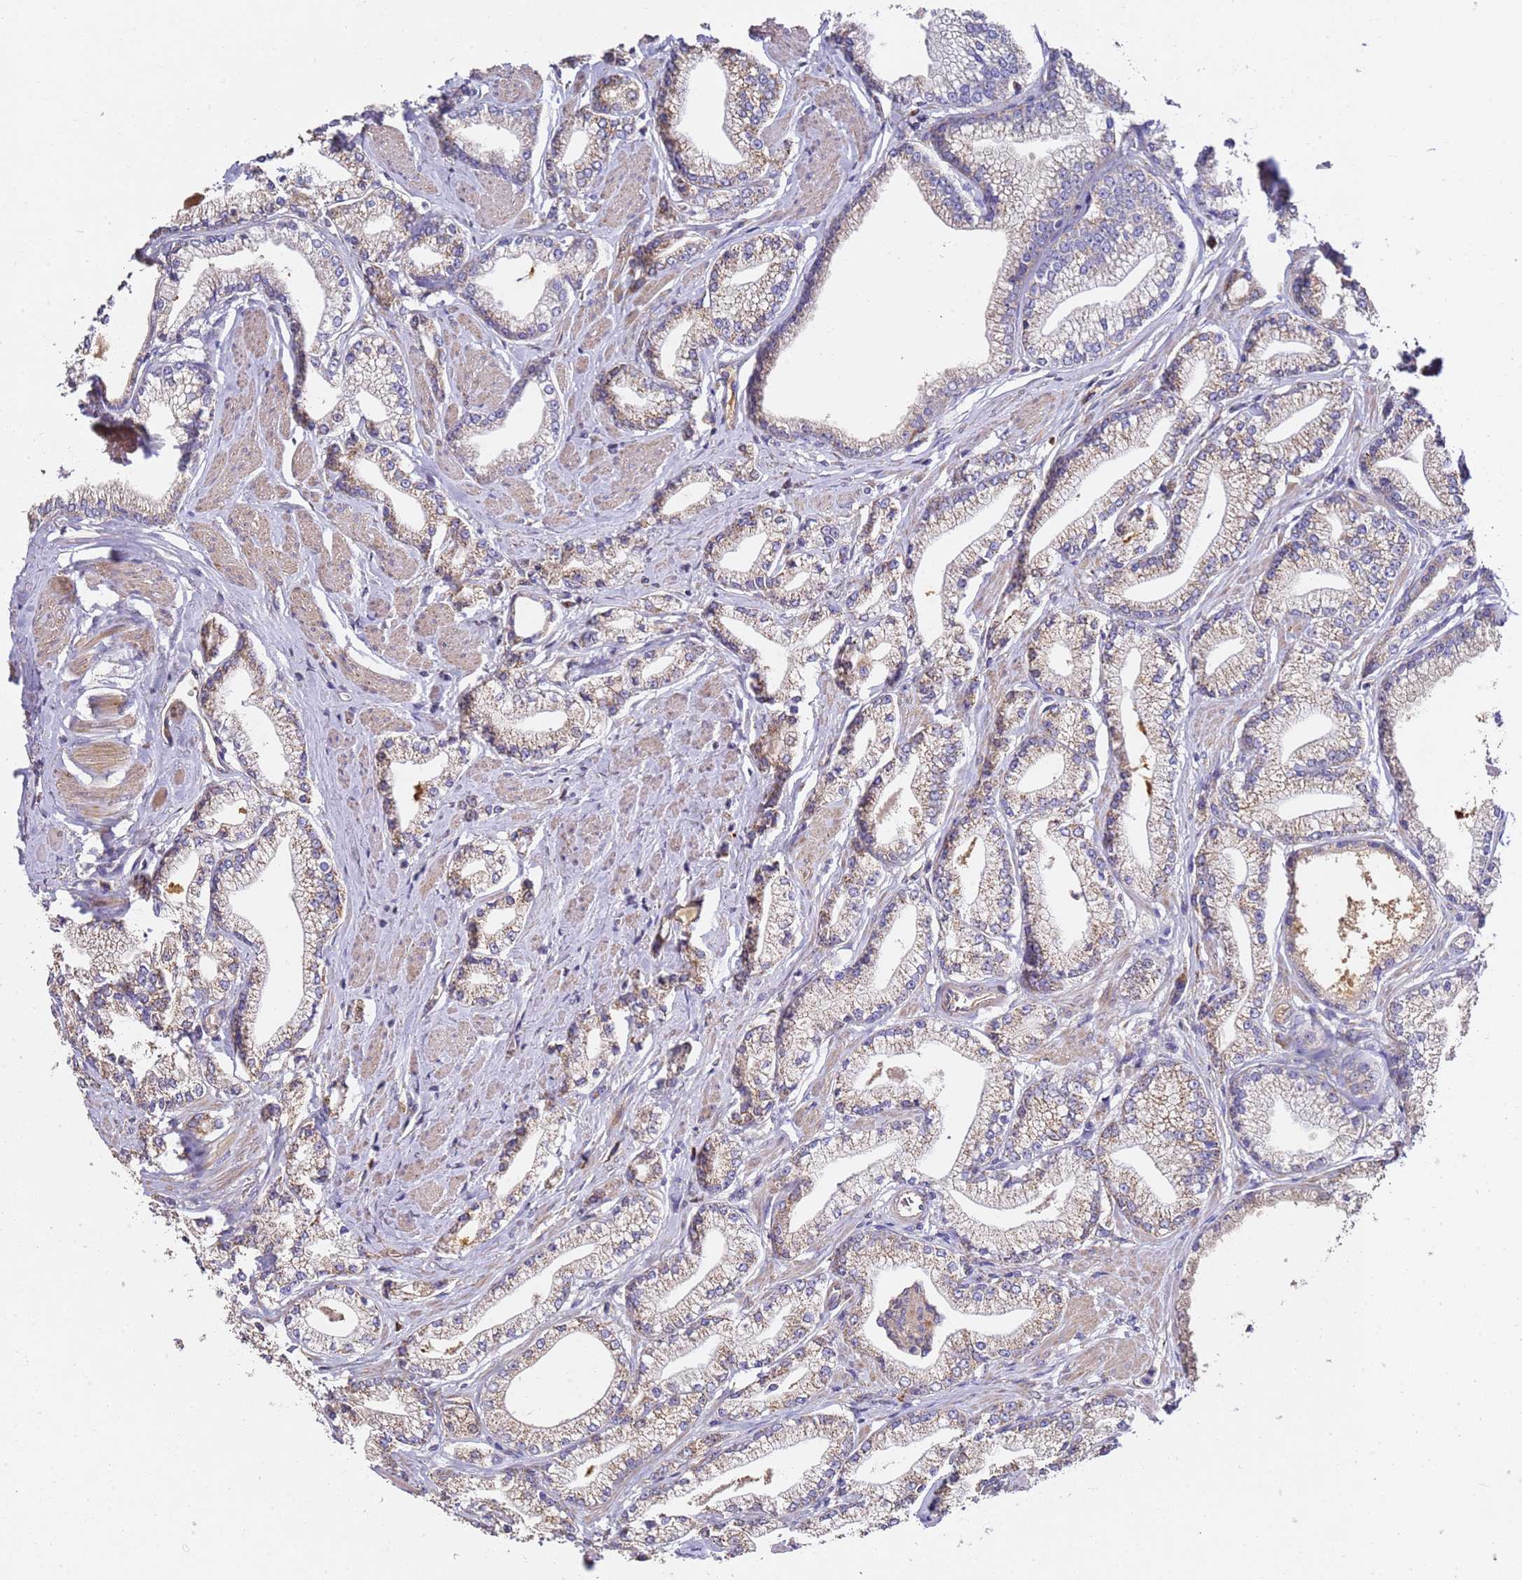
{"staining": {"intensity": "weak", "quantity": "25%-75%", "location": "cytoplasmic/membranous"}, "tissue": "prostate cancer", "cell_type": "Tumor cells", "image_type": "cancer", "snomed": [{"axis": "morphology", "description": "Adenocarcinoma, High grade"}, {"axis": "topography", "description": "Prostate"}], "caption": "Prostate cancer tissue displays weak cytoplasmic/membranous positivity in about 25%-75% of tumor cells", "gene": "OR2B11", "patient": {"sex": "male", "age": 67}}